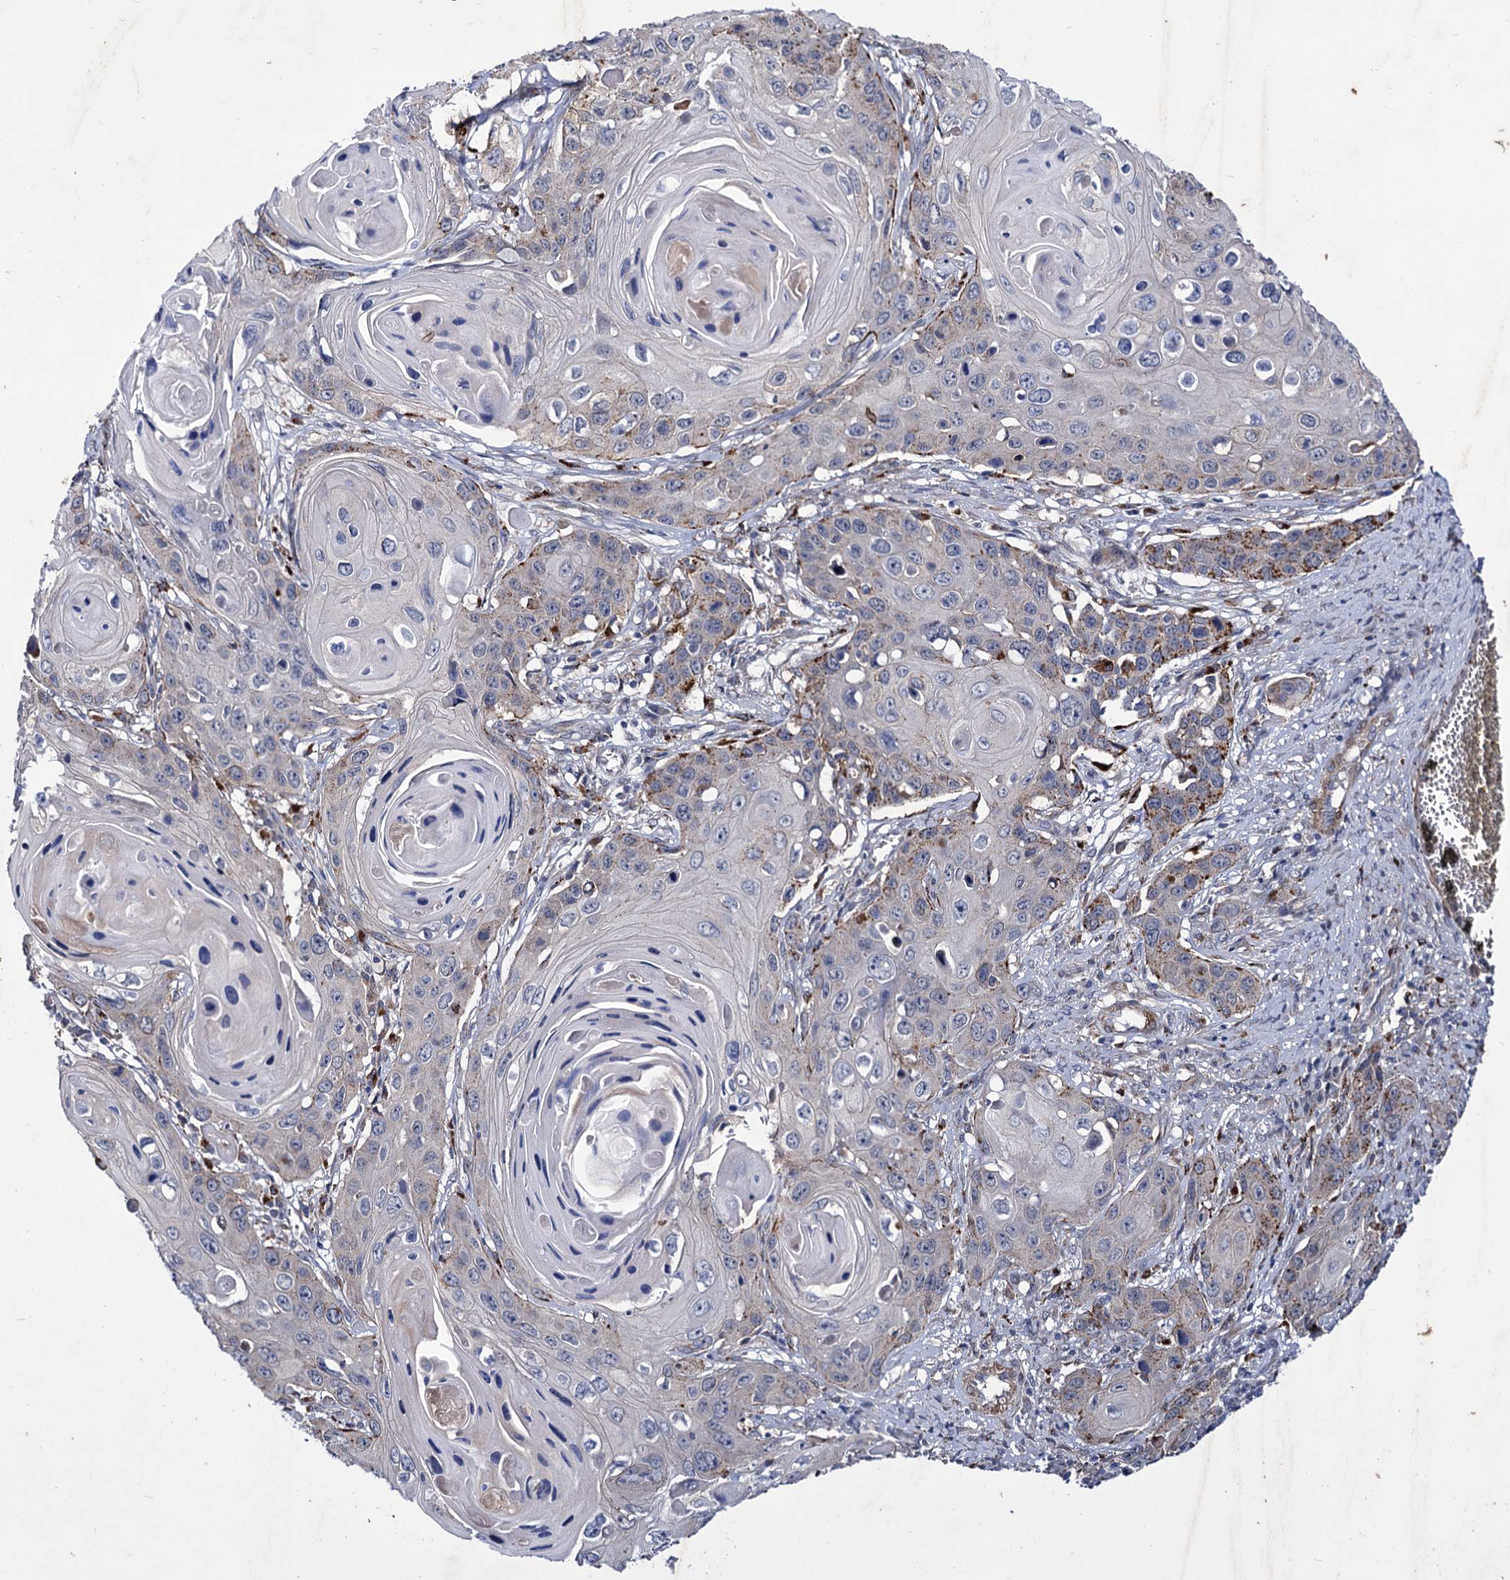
{"staining": {"intensity": "moderate", "quantity": "<25%", "location": "cytoplasmic/membranous"}, "tissue": "skin cancer", "cell_type": "Tumor cells", "image_type": "cancer", "snomed": [{"axis": "morphology", "description": "Squamous cell carcinoma, NOS"}, {"axis": "topography", "description": "Skin"}], "caption": "A micrograph of squamous cell carcinoma (skin) stained for a protein shows moderate cytoplasmic/membranous brown staining in tumor cells.", "gene": "AXL", "patient": {"sex": "male", "age": 55}}